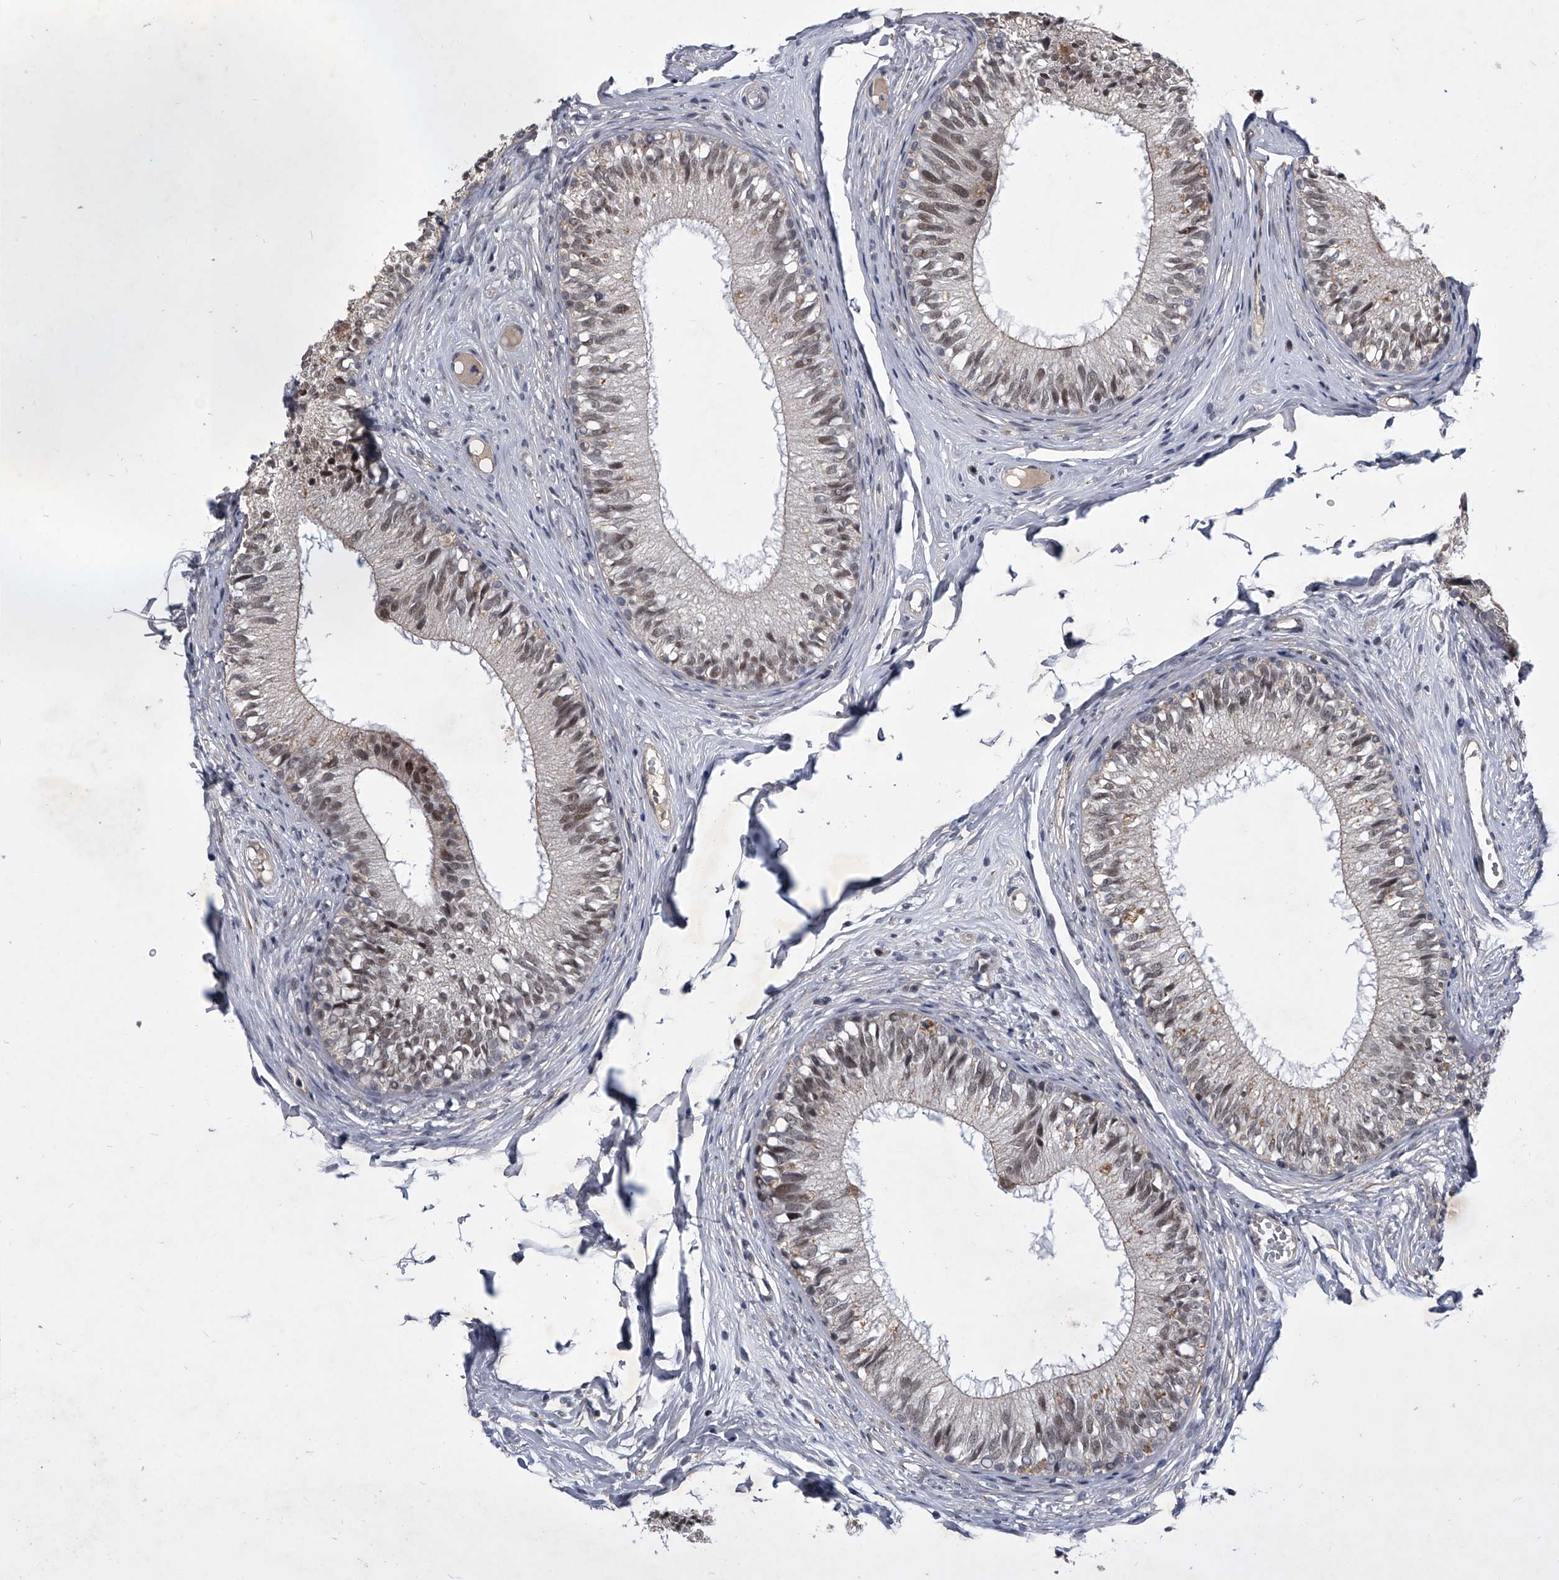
{"staining": {"intensity": "moderate", "quantity": "<25%", "location": "nuclear"}, "tissue": "epididymis", "cell_type": "Glandular cells", "image_type": "normal", "snomed": [{"axis": "morphology", "description": "Normal tissue, NOS"}, {"axis": "morphology", "description": "Seminoma in situ"}, {"axis": "topography", "description": "Testis"}, {"axis": "topography", "description": "Epididymis"}], "caption": "Protein expression analysis of unremarkable human epididymis reveals moderate nuclear staining in about <25% of glandular cells.", "gene": "ZNF76", "patient": {"sex": "male", "age": 28}}